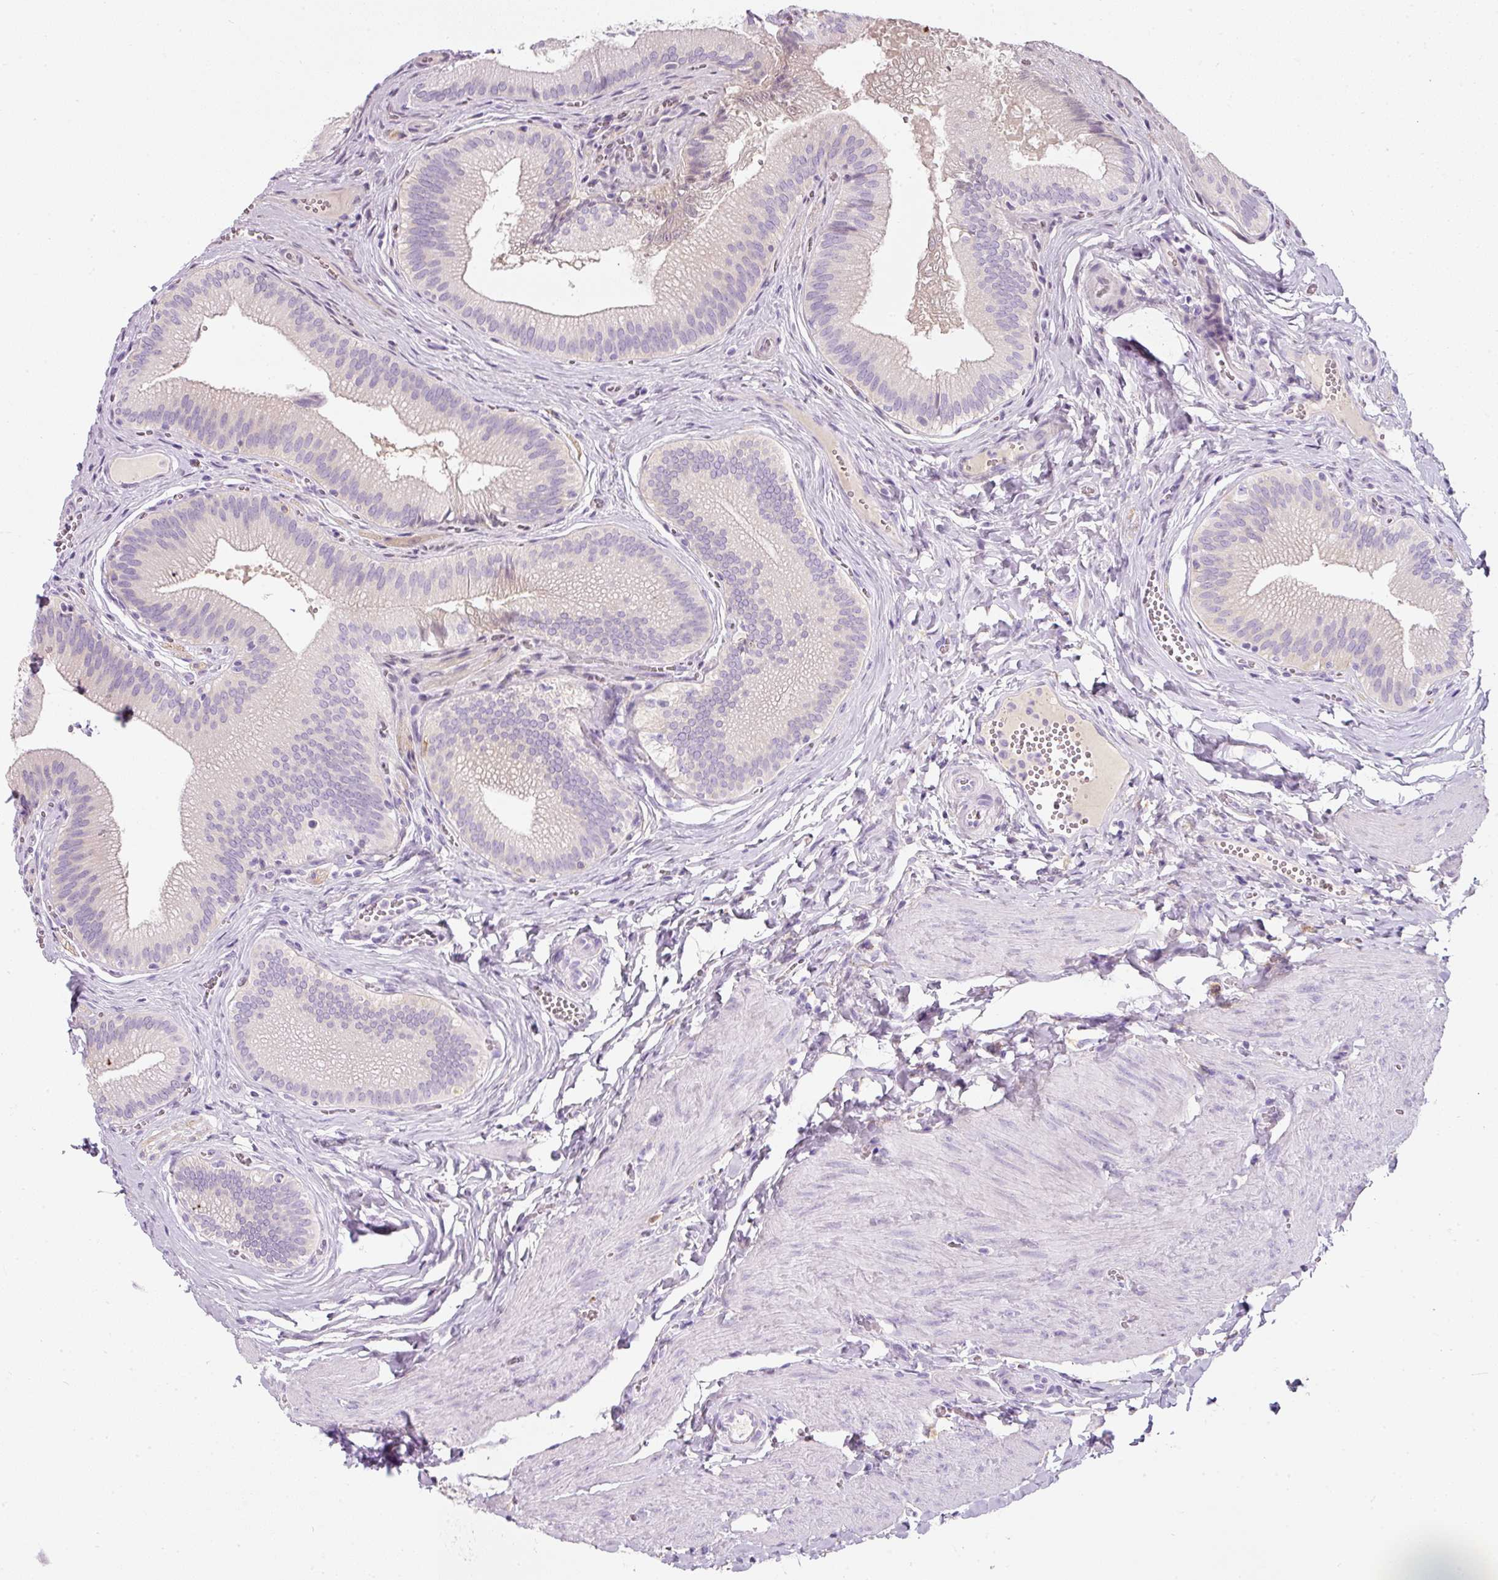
{"staining": {"intensity": "weak", "quantity": "<25%", "location": "cytoplasmic/membranous"}, "tissue": "gallbladder", "cell_type": "Glandular cells", "image_type": "normal", "snomed": [{"axis": "morphology", "description": "Normal tissue, NOS"}, {"axis": "topography", "description": "Gallbladder"}], "caption": "This is an IHC histopathology image of benign gallbladder. There is no positivity in glandular cells.", "gene": "DNM1", "patient": {"sex": "male", "age": 17}}